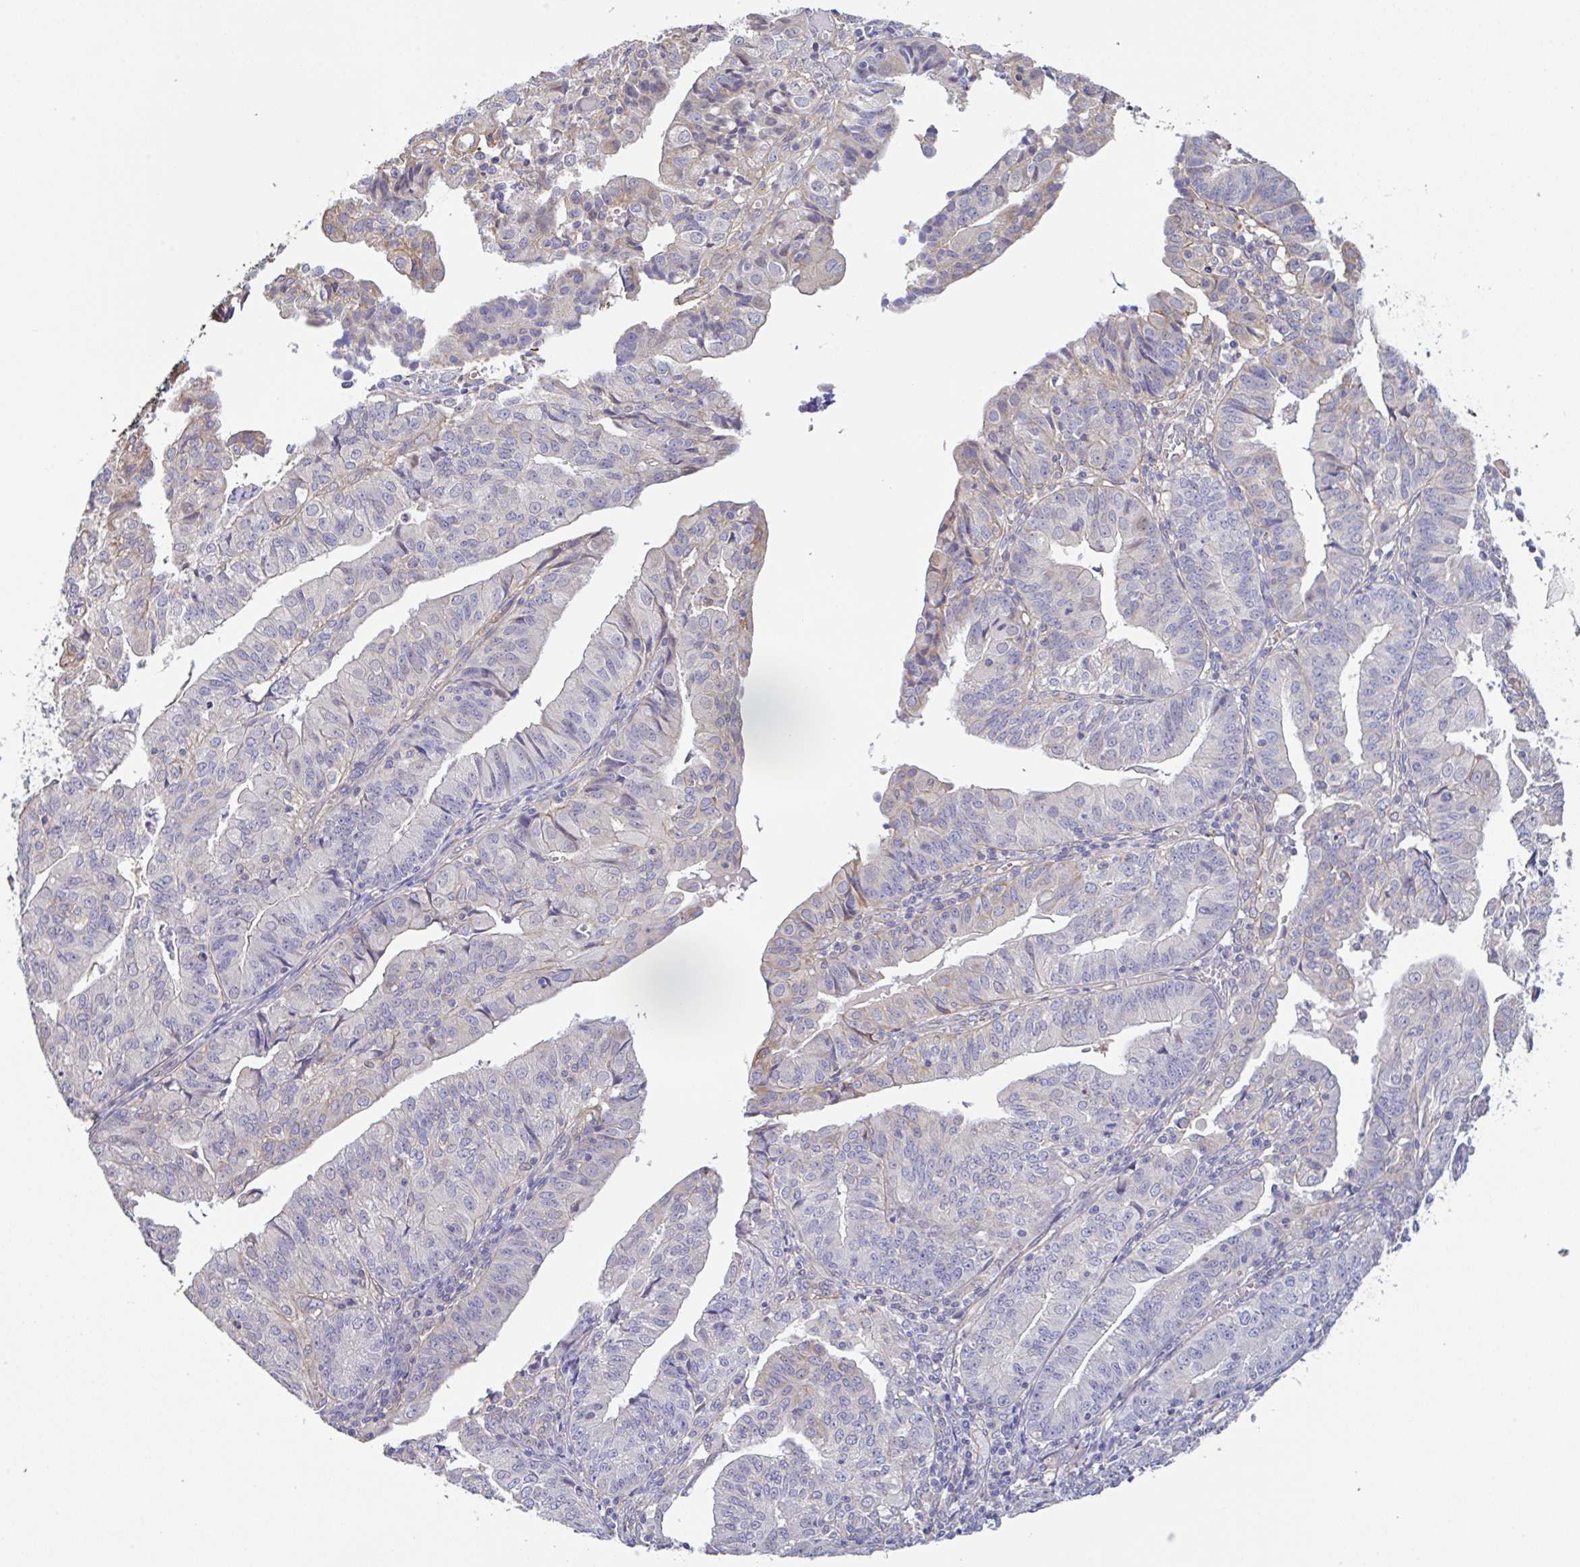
{"staining": {"intensity": "weak", "quantity": "<25%", "location": "cytoplasmic/membranous"}, "tissue": "endometrial cancer", "cell_type": "Tumor cells", "image_type": "cancer", "snomed": [{"axis": "morphology", "description": "Adenocarcinoma, NOS"}, {"axis": "topography", "description": "Endometrium"}], "caption": "DAB (3,3'-diaminobenzidine) immunohistochemical staining of human endometrial adenocarcinoma shows no significant expression in tumor cells.", "gene": "PLCD4", "patient": {"sex": "female", "age": 56}}